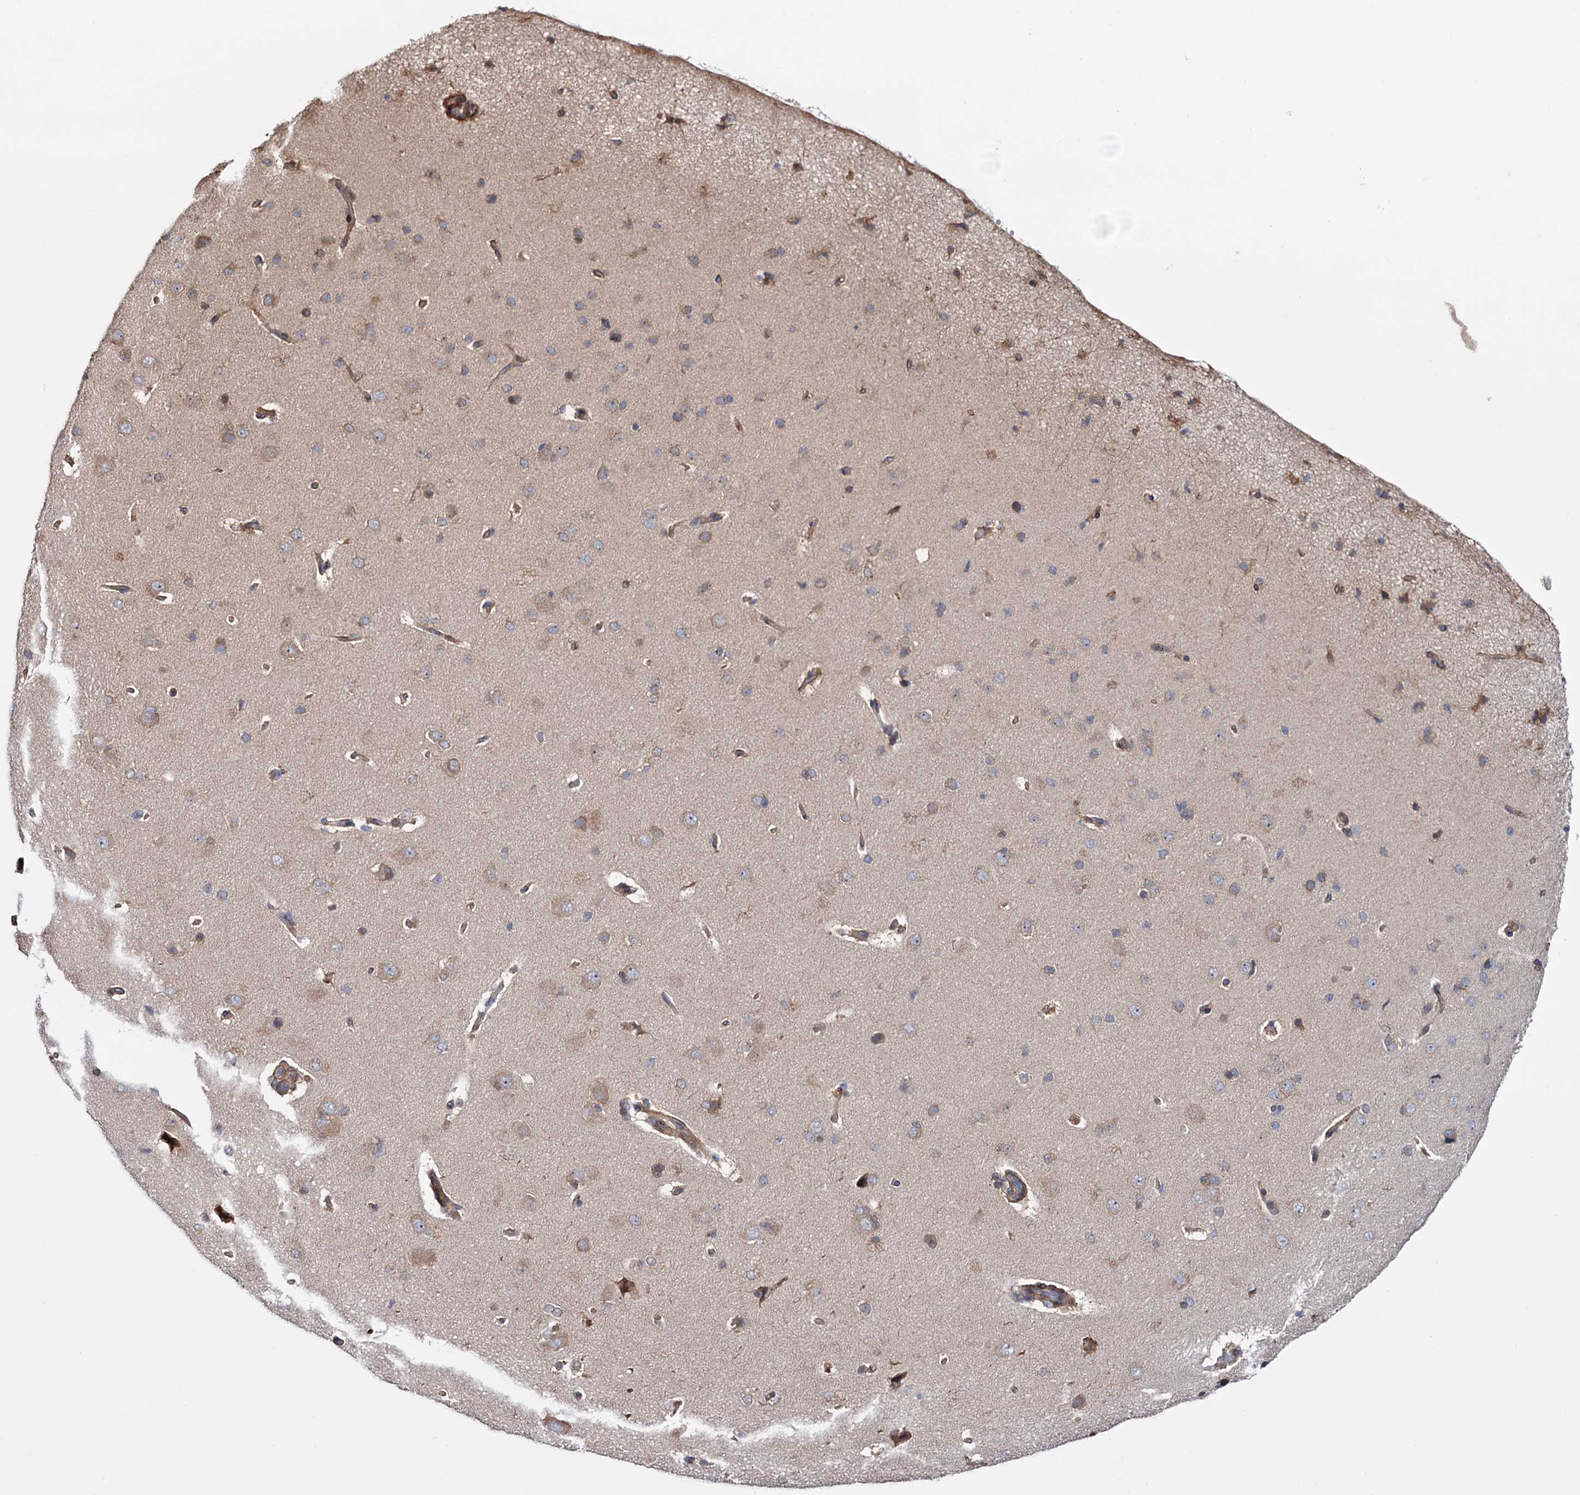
{"staining": {"intensity": "moderate", "quantity": ">75%", "location": "cytoplasmic/membranous"}, "tissue": "cerebral cortex", "cell_type": "Endothelial cells", "image_type": "normal", "snomed": [{"axis": "morphology", "description": "Normal tissue, NOS"}, {"axis": "topography", "description": "Cerebral cortex"}], "caption": "The image demonstrates a brown stain indicating the presence of a protein in the cytoplasmic/membranous of endothelial cells in cerebral cortex. Using DAB (3,3'-diaminobenzidine) (brown) and hematoxylin (blue) stains, captured at high magnification using brightfield microscopy.", "gene": "FERMT2", "patient": {"sex": "male", "age": 62}}